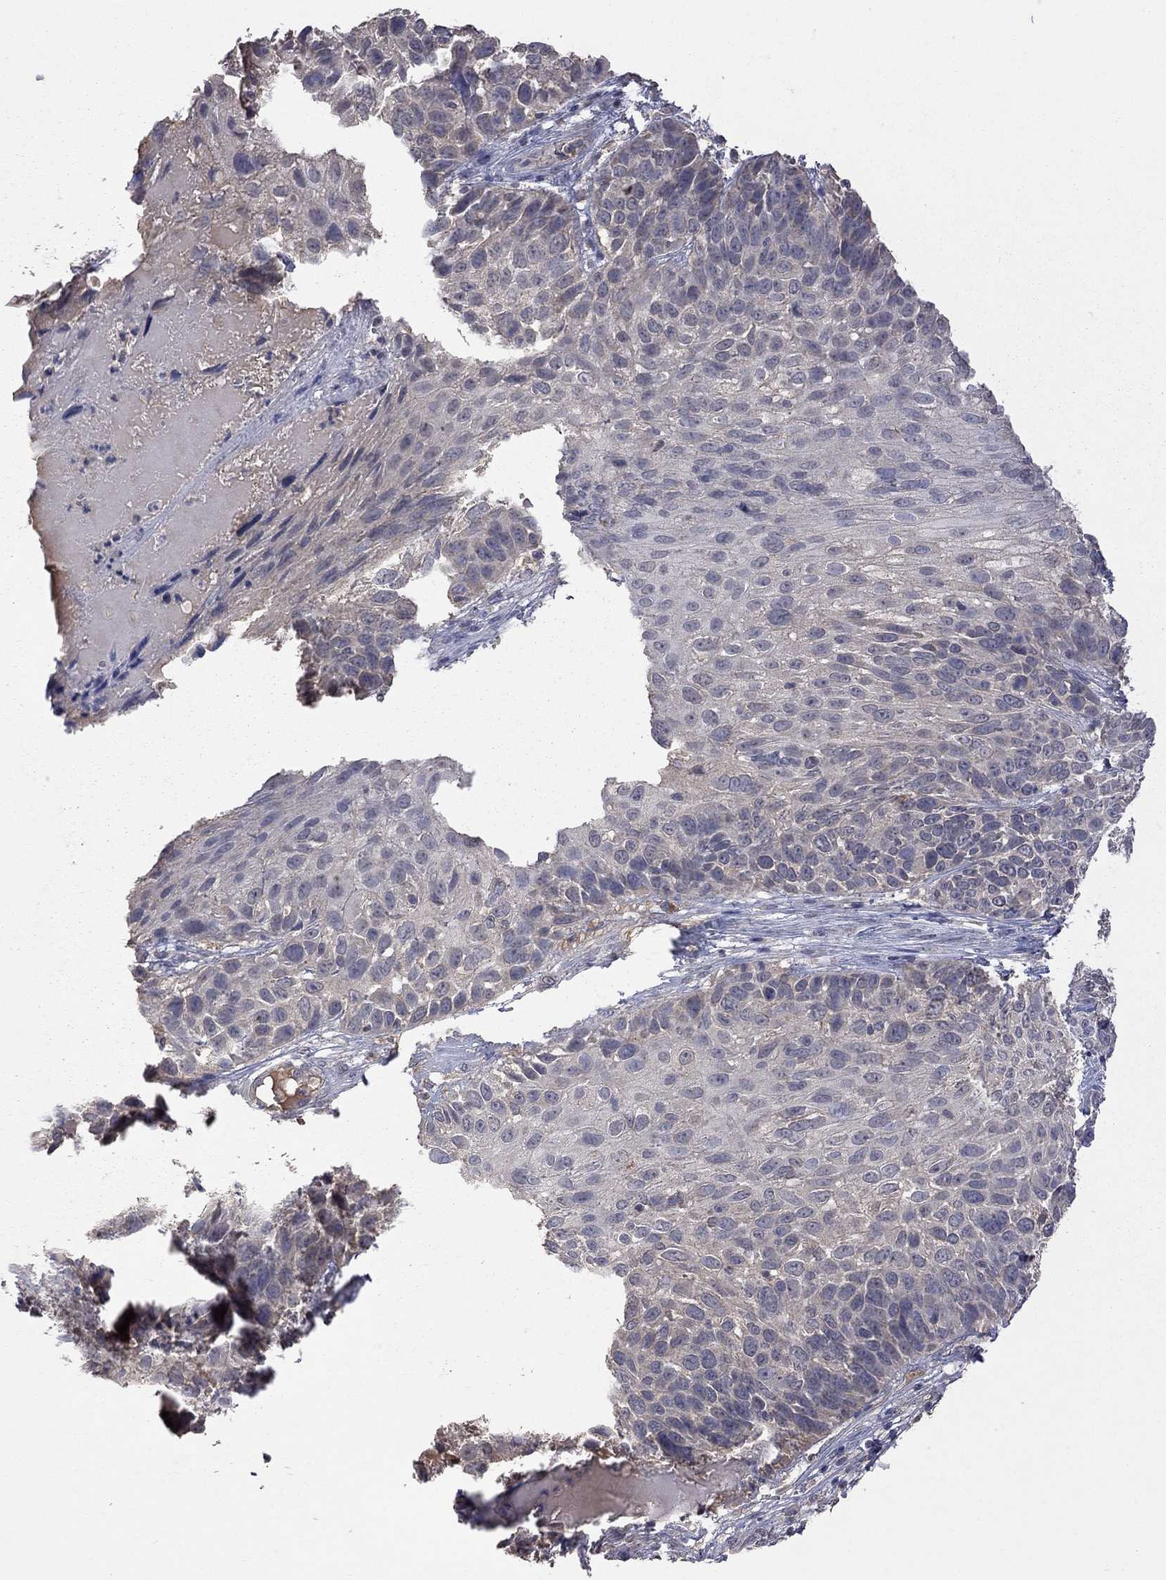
{"staining": {"intensity": "negative", "quantity": "none", "location": "none"}, "tissue": "skin cancer", "cell_type": "Tumor cells", "image_type": "cancer", "snomed": [{"axis": "morphology", "description": "Squamous cell carcinoma, NOS"}, {"axis": "topography", "description": "Skin"}], "caption": "Tumor cells are negative for brown protein staining in skin cancer (squamous cell carcinoma). The staining was performed using DAB to visualize the protein expression in brown, while the nuclei were stained in blue with hematoxylin (Magnification: 20x).", "gene": "HTR6", "patient": {"sex": "male", "age": 92}}